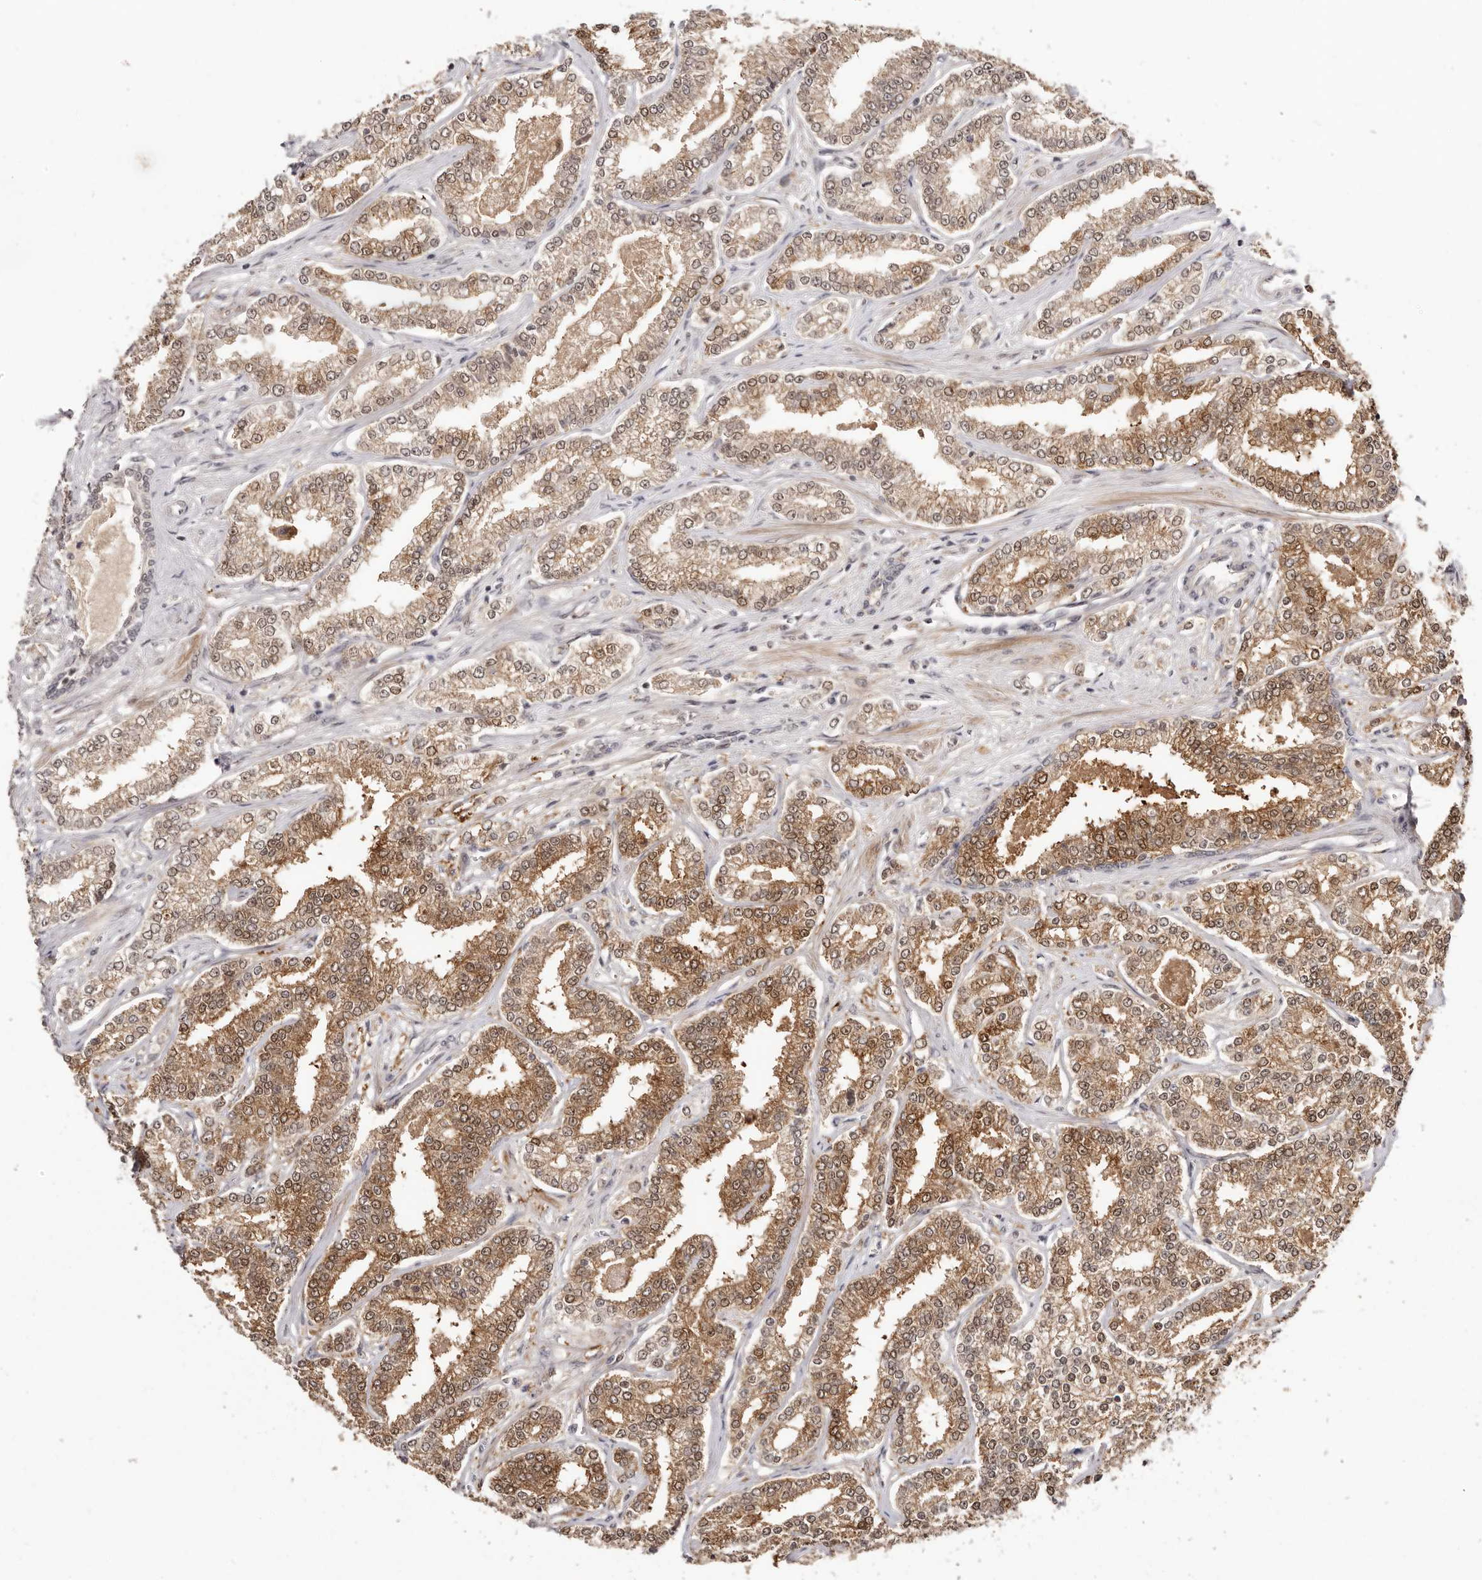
{"staining": {"intensity": "moderate", "quantity": ">75%", "location": "cytoplasmic/membranous,nuclear"}, "tissue": "prostate cancer", "cell_type": "Tumor cells", "image_type": "cancer", "snomed": [{"axis": "morphology", "description": "Normal tissue, NOS"}, {"axis": "morphology", "description": "Adenocarcinoma, High grade"}, {"axis": "topography", "description": "Prostate"}], "caption": "Immunohistochemical staining of prostate cancer displays moderate cytoplasmic/membranous and nuclear protein positivity in approximately >75% of tumor cells.", "gene": "MED8", "patient": {"sex": "male", "age": 83}}